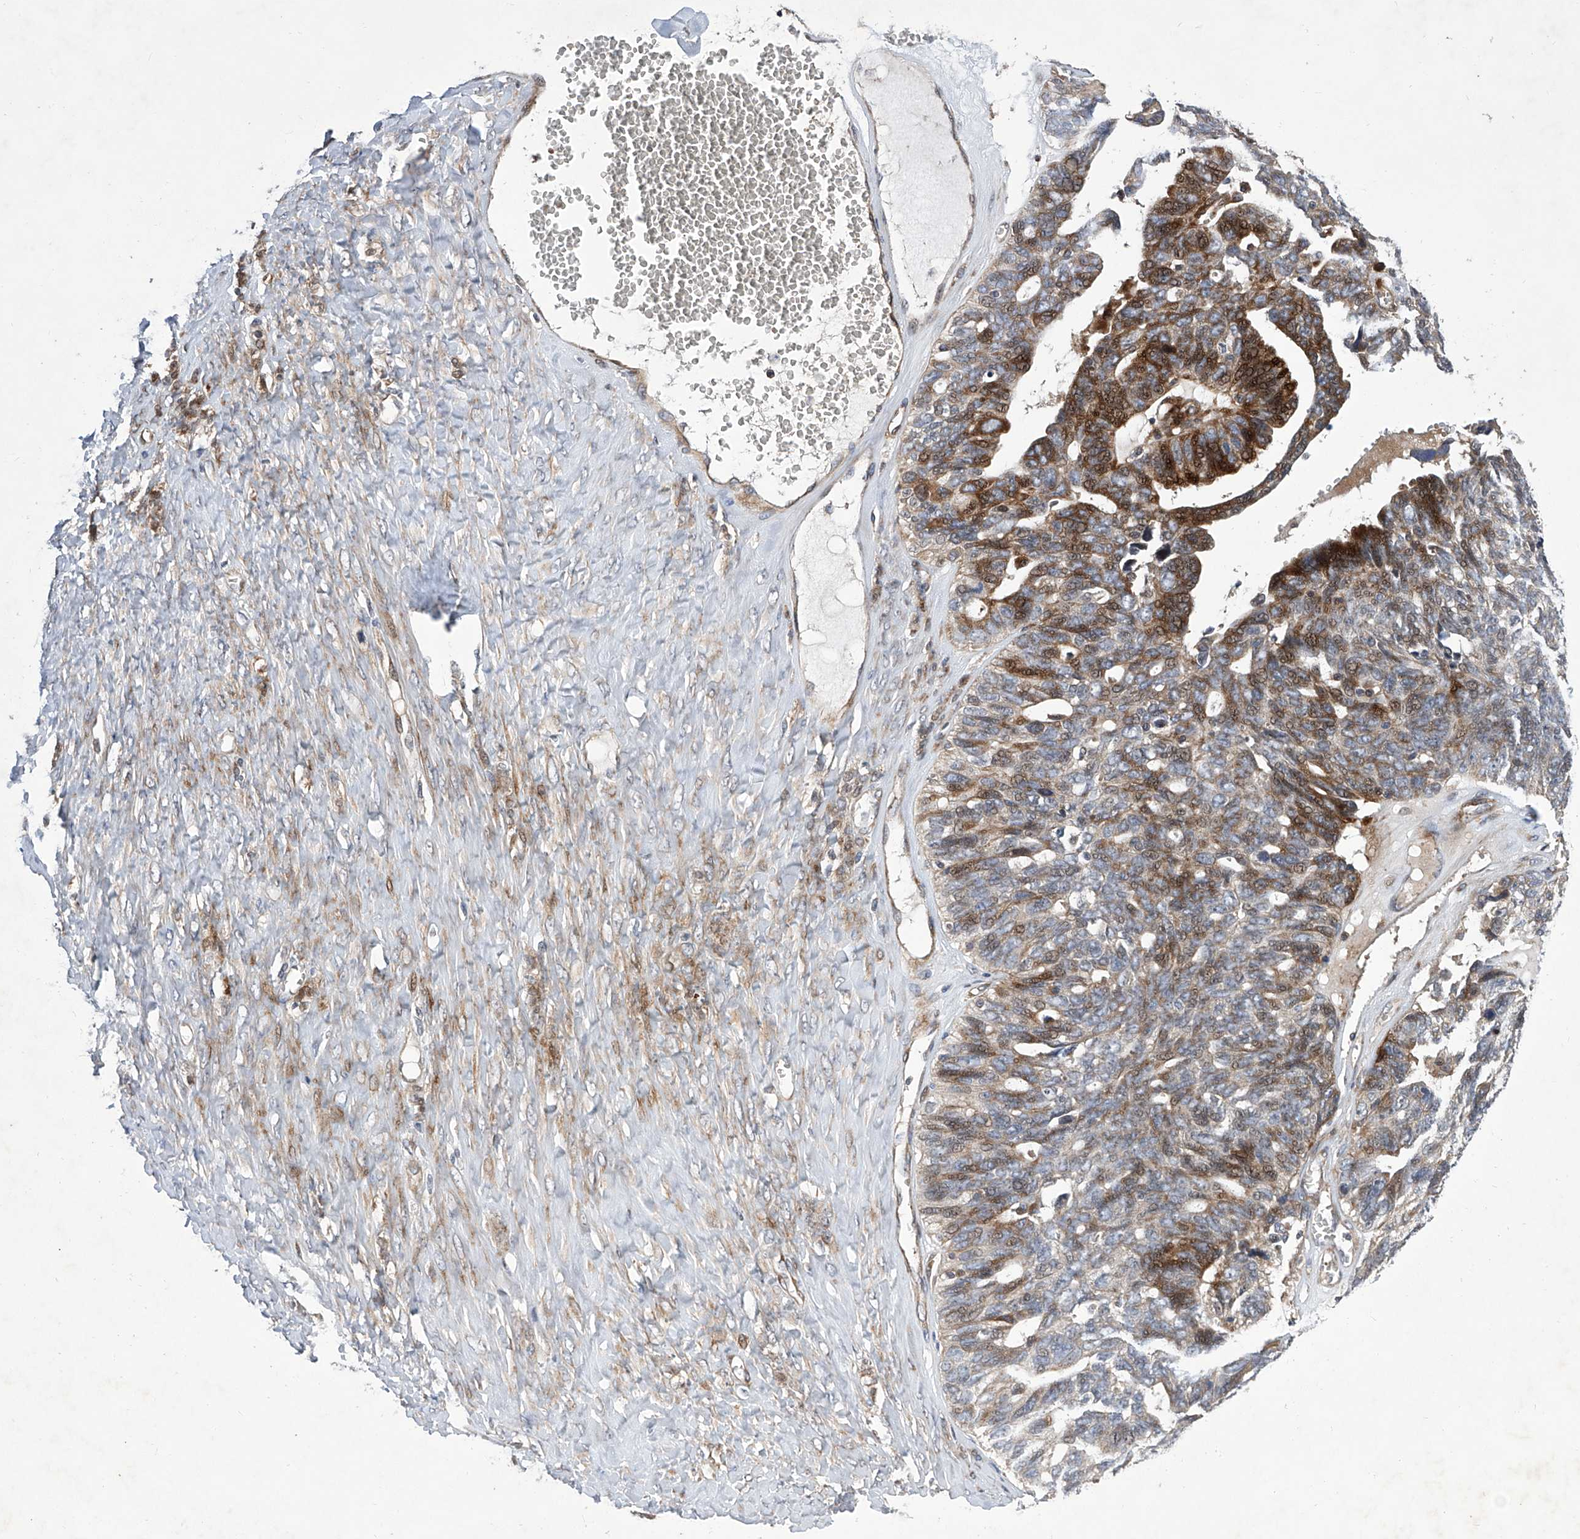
{"staining": {"intensity": "moderate", "quantity": ">75%", "location": "cytoplasmic/membranous"}, "tissue": "ovarian cancer", "cell_type": "Tumor cells", "image_type": "cancer", "snomed": [{"axis": "morphology", "description": "Cystadenocarcinoma, serous, NOS"}, {"axis": "topography", "description": "Ovary"}], "caption": "A brown stain highlights moderate cytoplasmic/membranous staining of a protein in human ovarian cancer (serous cystadenocarcinoma) tumor cells.", "gene": "USF3", "patient": {"sex": "female", "age": 79}}